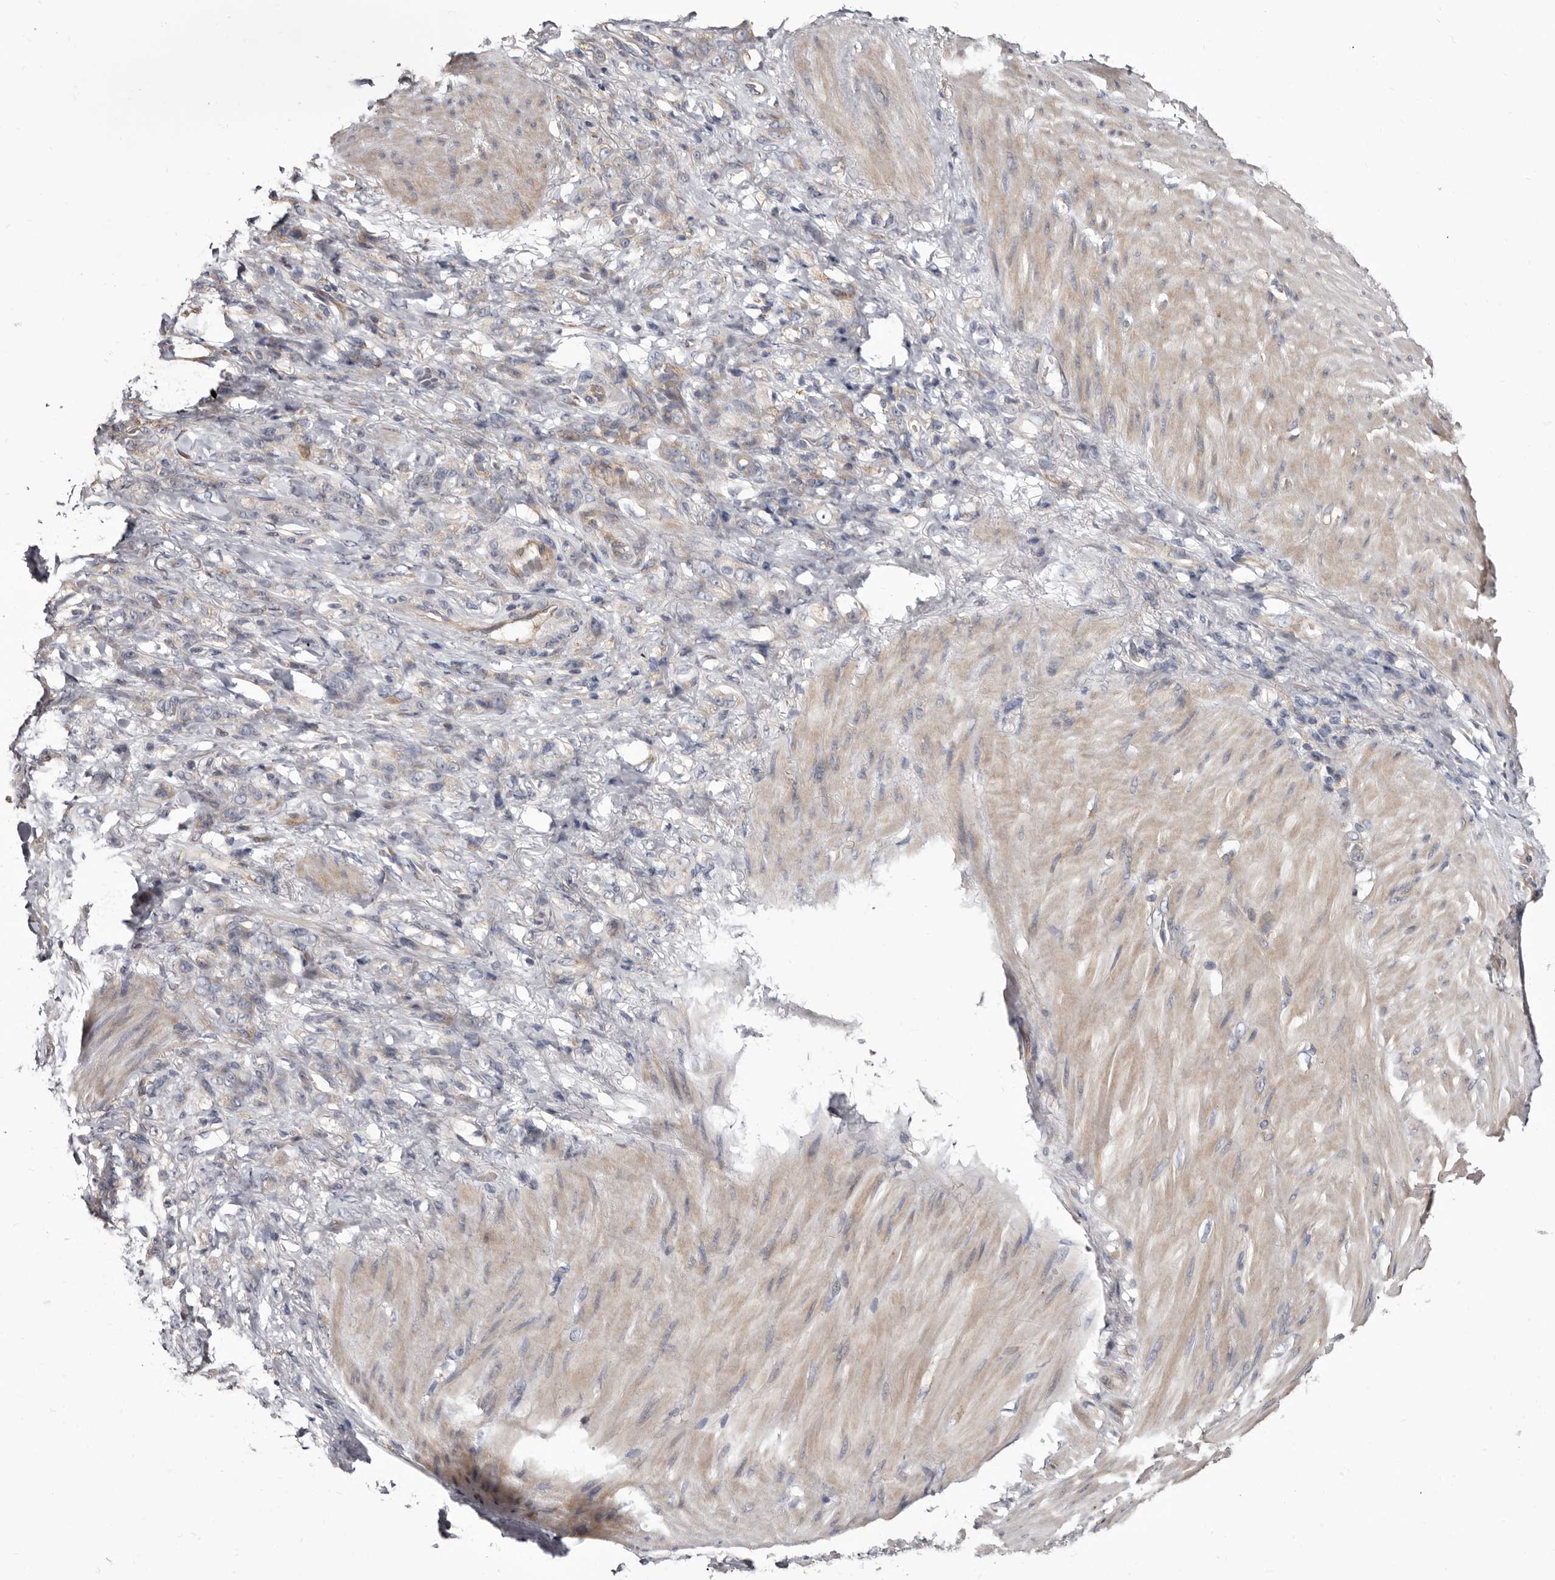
{"staining": {"intensity": "negative", "quantity": "none", "location": "none"}, "tissue": "stomach cancer", "cell_type": "Tumor cells", "image_type": "cancer", "snomed": [{"axis": "morphology", "description": "Normal tissue, NOS"}, {"axis": "morphology", "description": "Adenocarcinoma, NOS"}, {"axis": "topography", "description": "Stomach"}], "caption": "Immunohistochemistry image of stomach cancer (adenocarcinoma) stained for a protein (brown), which demonstrates no positivity in tumor cells. (Immunohistochemistry (ihc), brightfield microscopy, high magnification).", "gene": "ASIC5", "patient": {"sex": "male", "age": 82}}